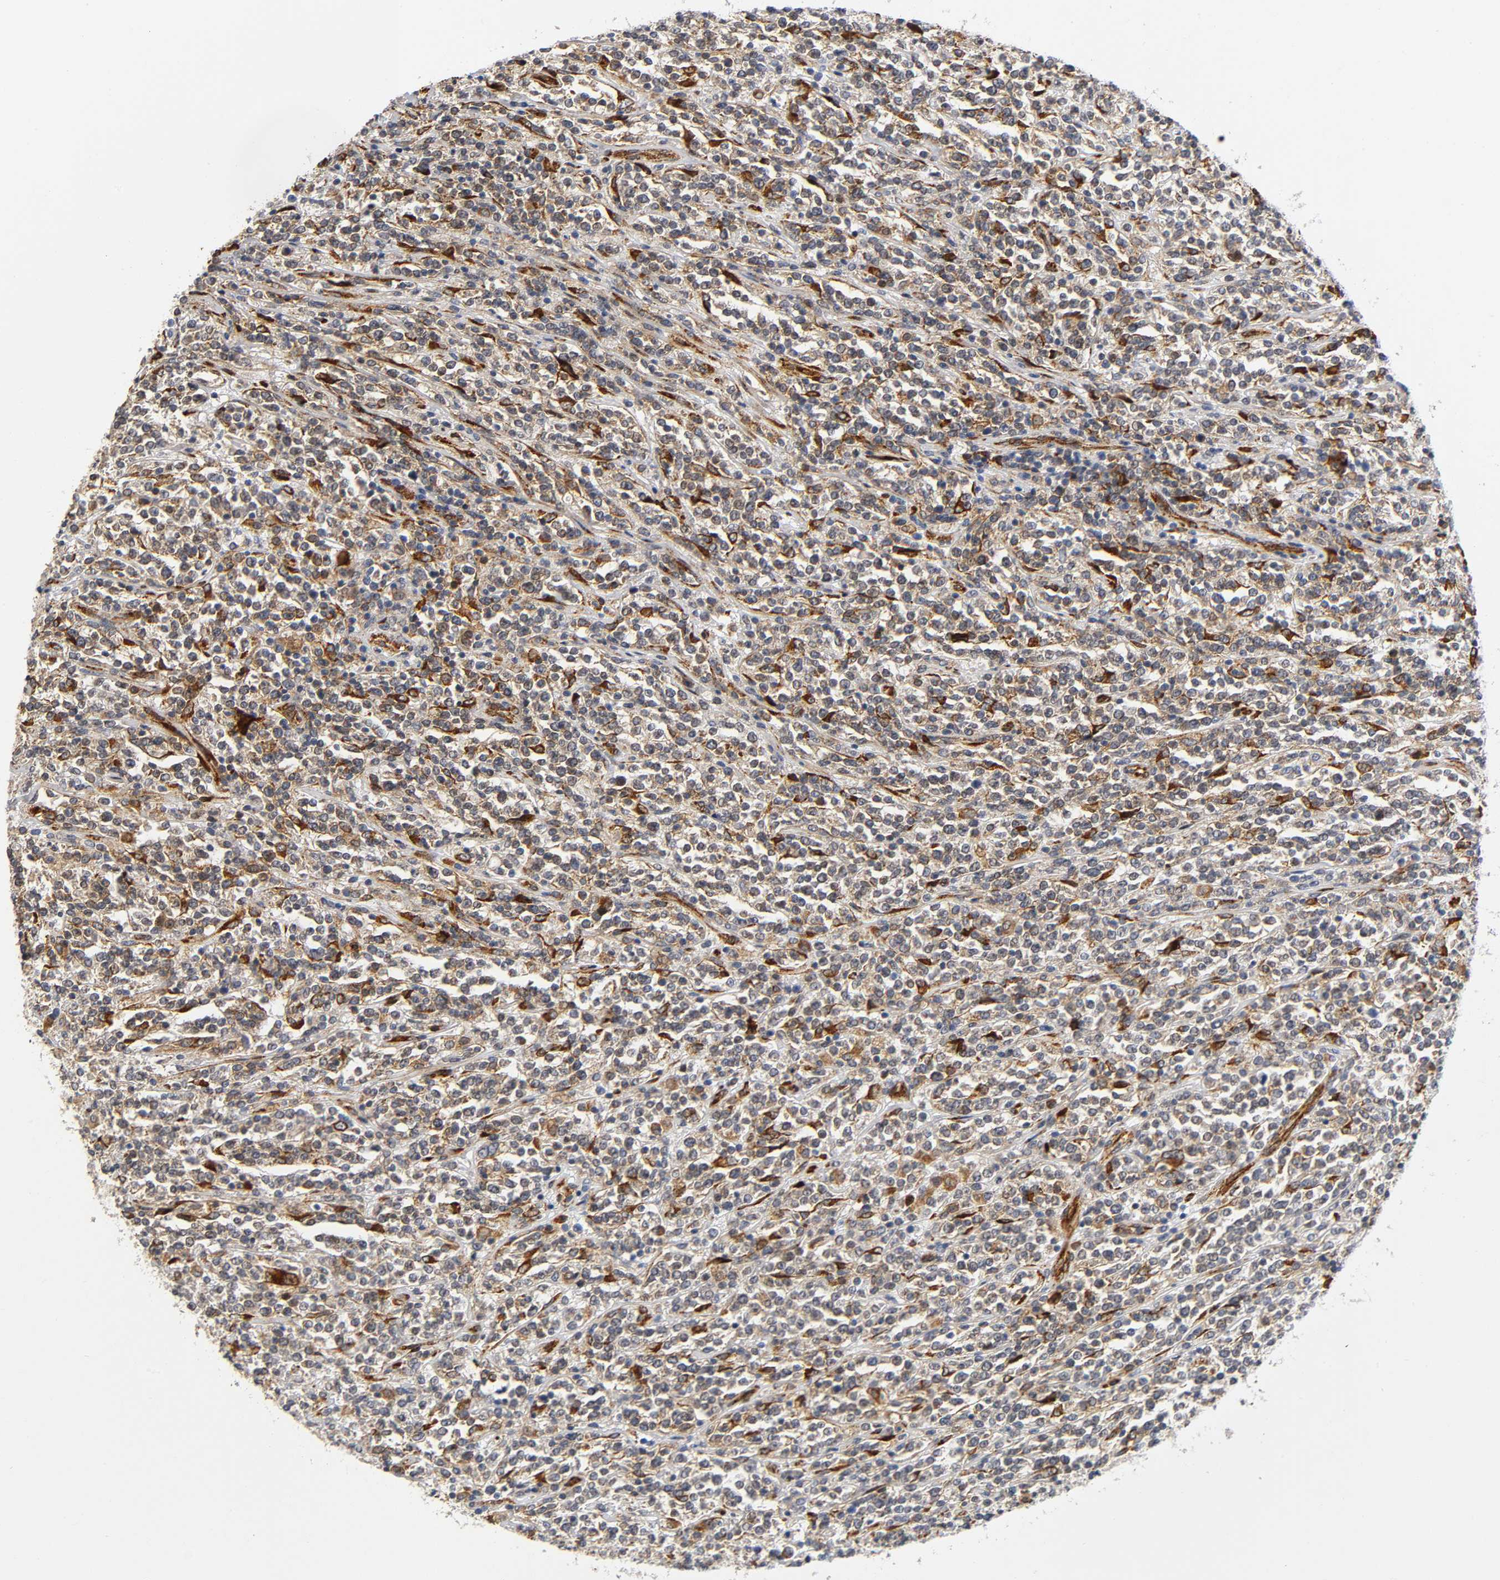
{"staining": {"intensity": "moderate", "quantity": ">75%", "location": "cytoplasmic/membranous"}, "tissue": "lymphoma", "cell_type": "Tumor cells", "image_type": "cancer", "snomed": [{"axis": "morphology", "description": "Malignant lymphoma, non-Hodgkin's type, High grade"}, {"axis": "topography", "description": "Soft tissue"}], "caption": "Immunohistochemical staining of human malignant lymphoma, non-Hodgkin's type (high-grade) reveals moderate cytoplasmic/membranous protein positivity in approximately >75% of tumor cells.", "gene": "SOS2", "patient": {"sex": "male", "age": 18}}